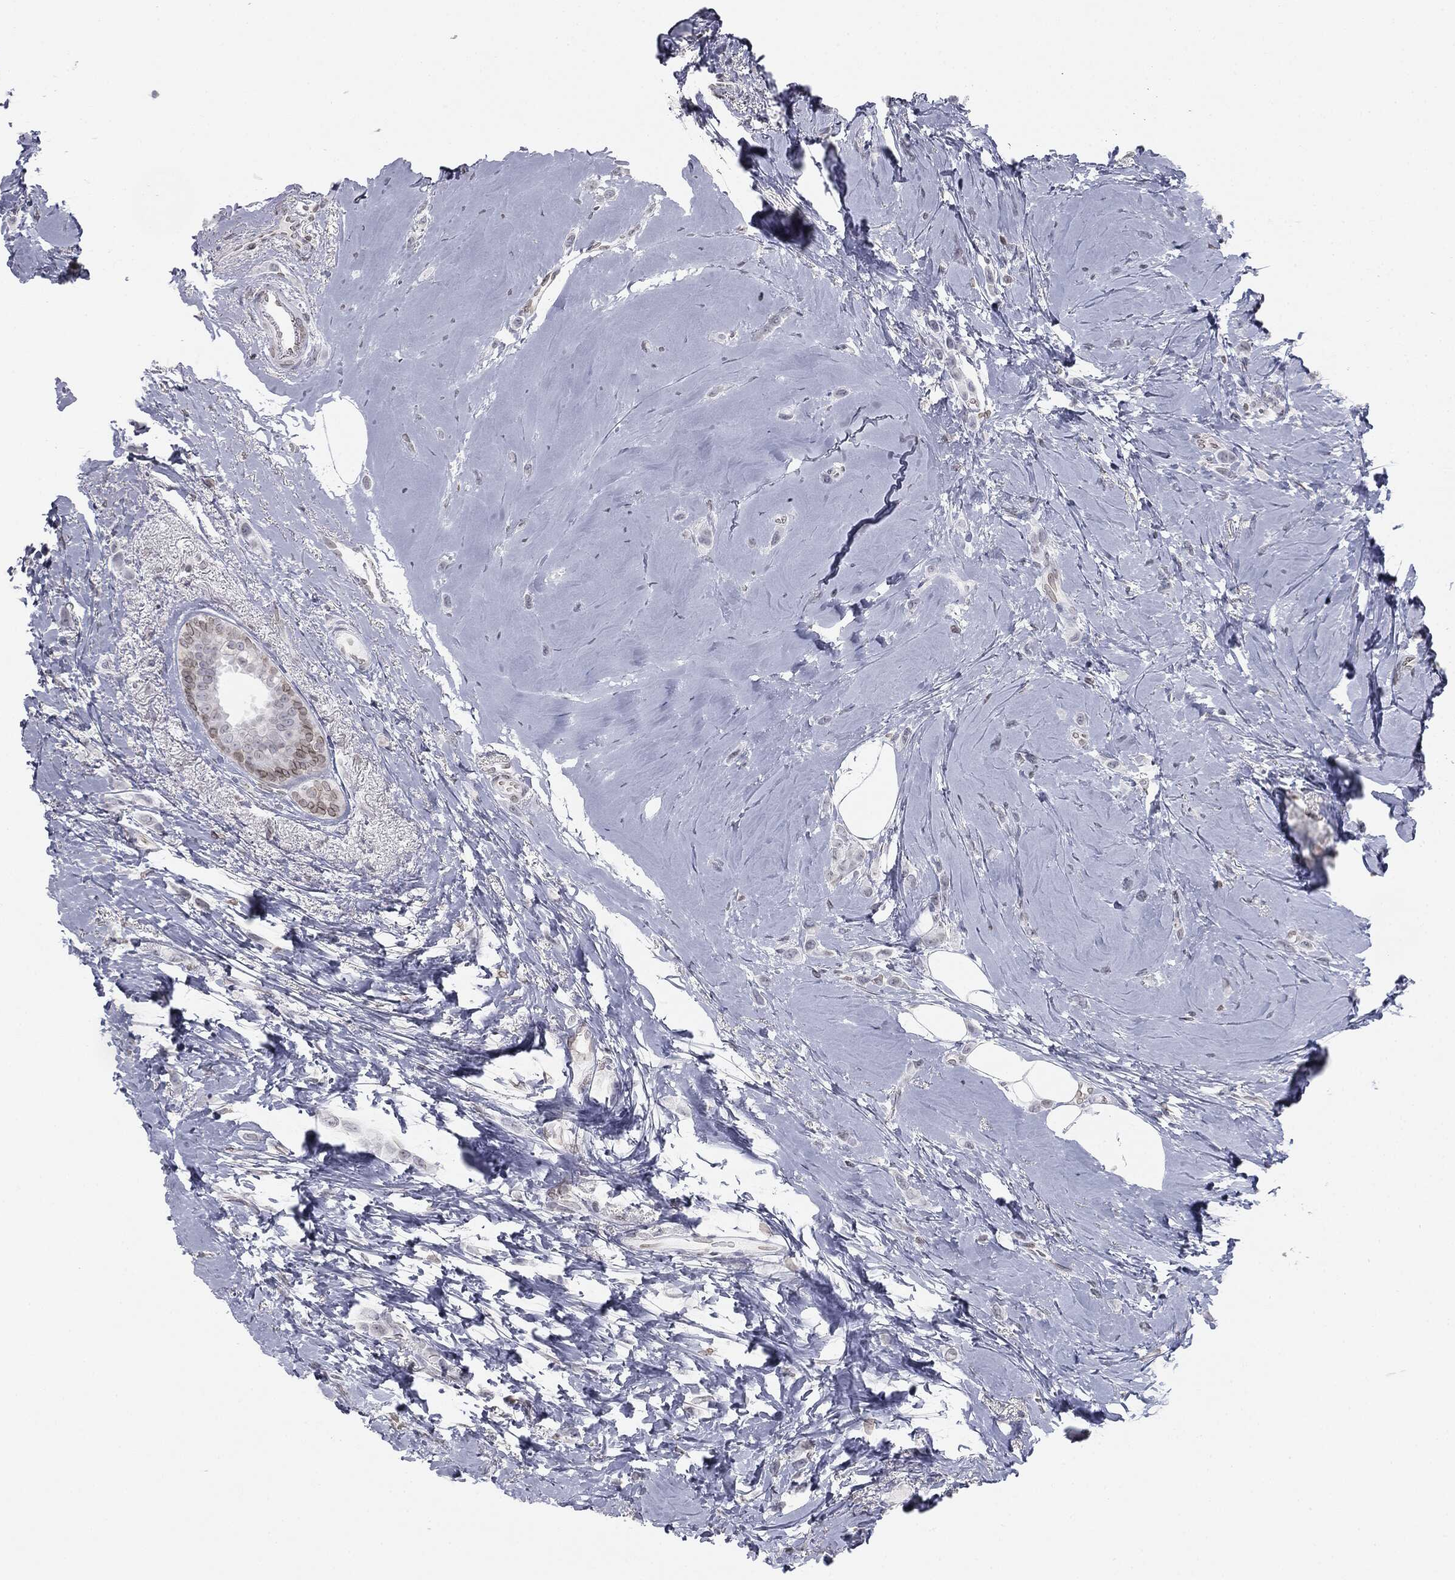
{"staining": {"intensity": "moderate", "quantity": "<25%", "location": "nuclear"}, "tissue": "breast cancer", "cell_type": "Tumor cells", "image_type": "cancer", "snomed": [{"axis": "morphology", "description": "Lobular carcinoma"}, {"axis": "topography", "description": "Breast"}], "caption": "Tumor cells exhibit moderate nuclear staining in approximately <25% of cells in lobular carcinoma (breast).", "gene": "ALDOB", "patient": {"sex": "female", "age": 66}}